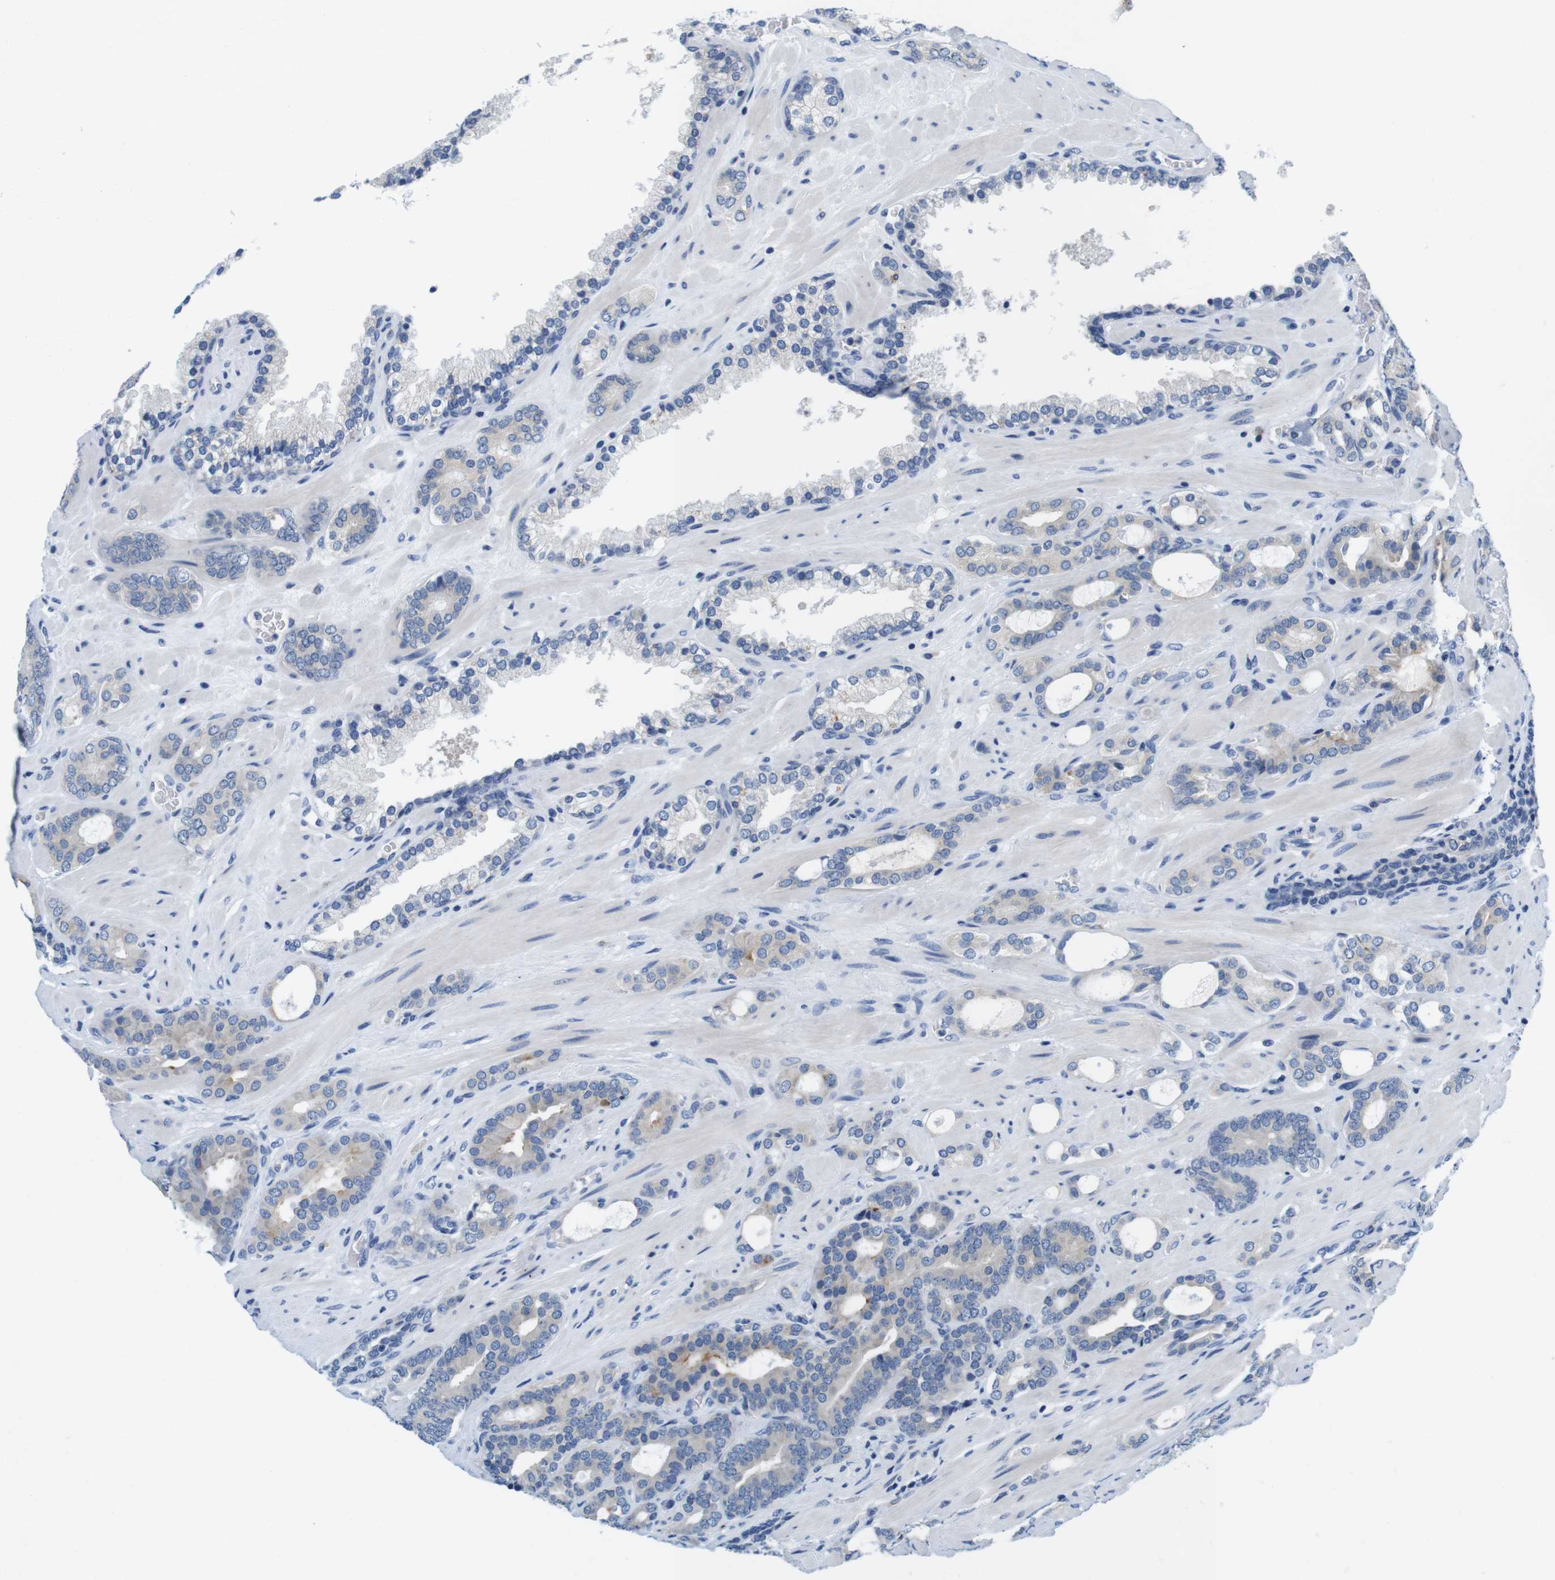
{"staining": {"intensity": "negative", "quantity": "none", "location": "none"}, "tissue": "prostate cancer", "cell_type": "Tumor cells", "image_type": "cancer", "snomed": [{"axis": "morphology", "description": "Adenocarcinoma, Low grade"}, {"axis": "topography", "description": "Prostate"}], "caption": "Immunohistochemical staining of low-grade adenocarcinoma (prostate) exhibits no significant expression in tumor cells. (Immunohistochemistry, brightfield microscopy, high magnification).", "gene": "CNGA2", "patient": {"sex": "male", "age": 63}}